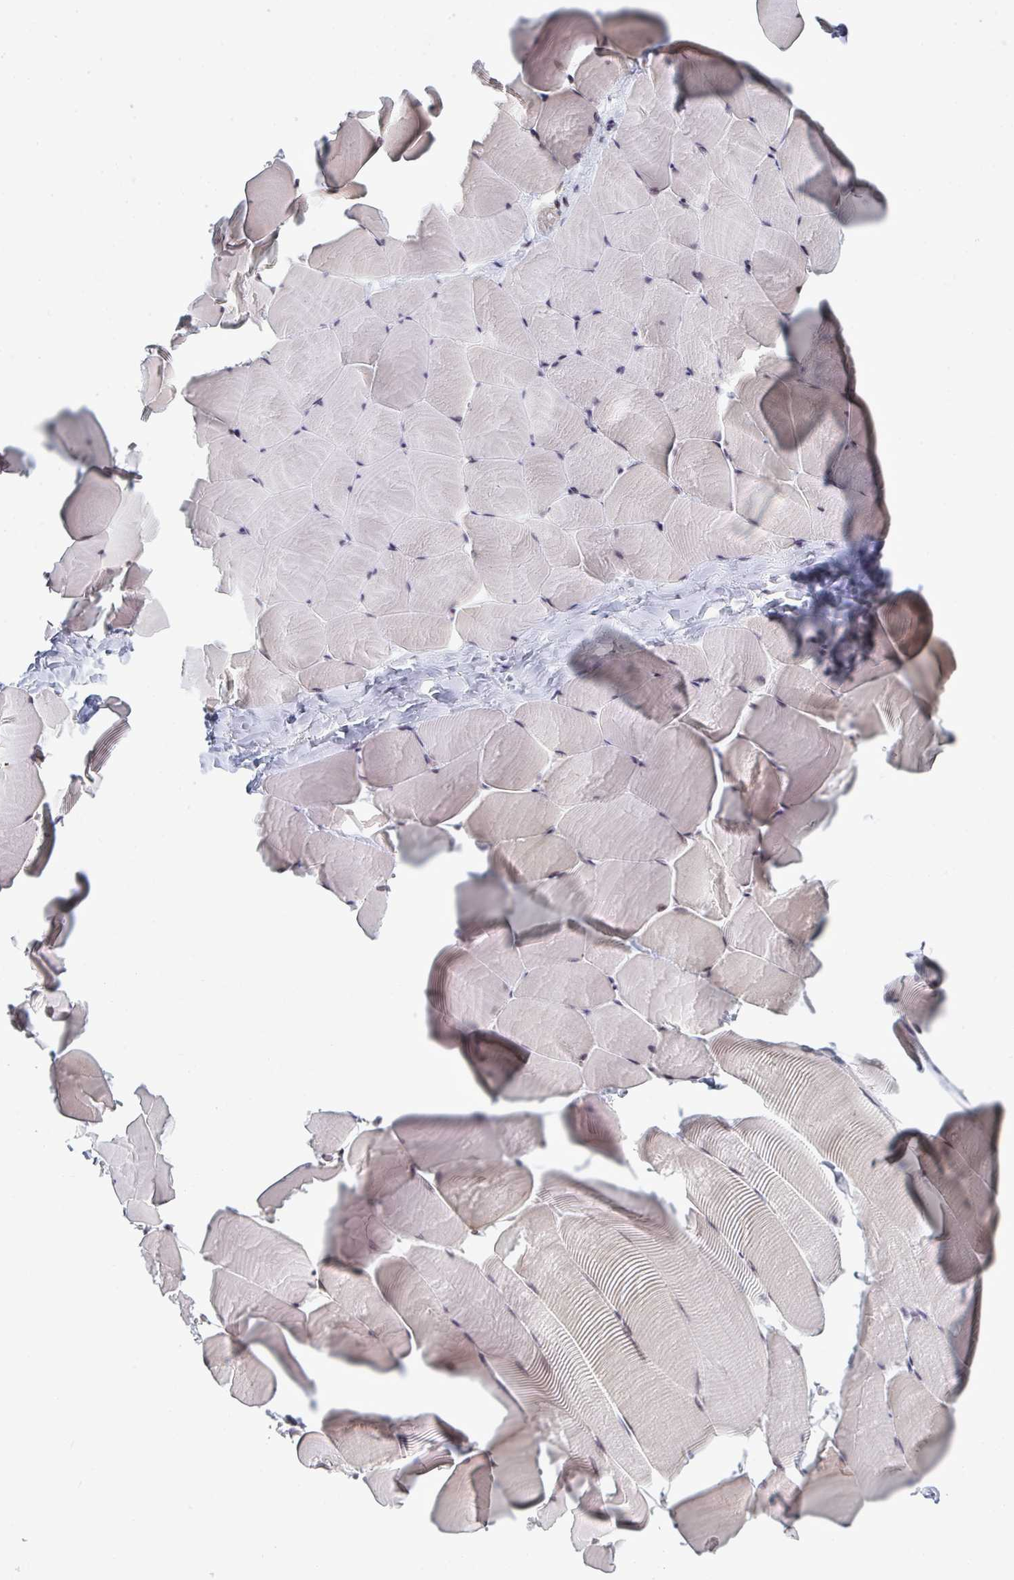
{"staining": {"intensity": "moderate", "quantity": "25%-75%", "location": "nuclear"}, "tissue": "skeletal muscle", "cell_type": "Myocytes", "image_type": "normal", "snomed": [{"axis": "morphology", "description": "Normal tissue, NOS"}, {"axis": "topography", "description": "Skeletal muscle"}], "caption": "Immunohistochemical staining of benign human skeletal muscle reveals moderate nuclear protein expression in approximately 25%-75% of myocytes. (IHC, brightfield microscopy, high magnification).", "gene": "ATF1", "patient": {"sex": "male", "age": 25}}